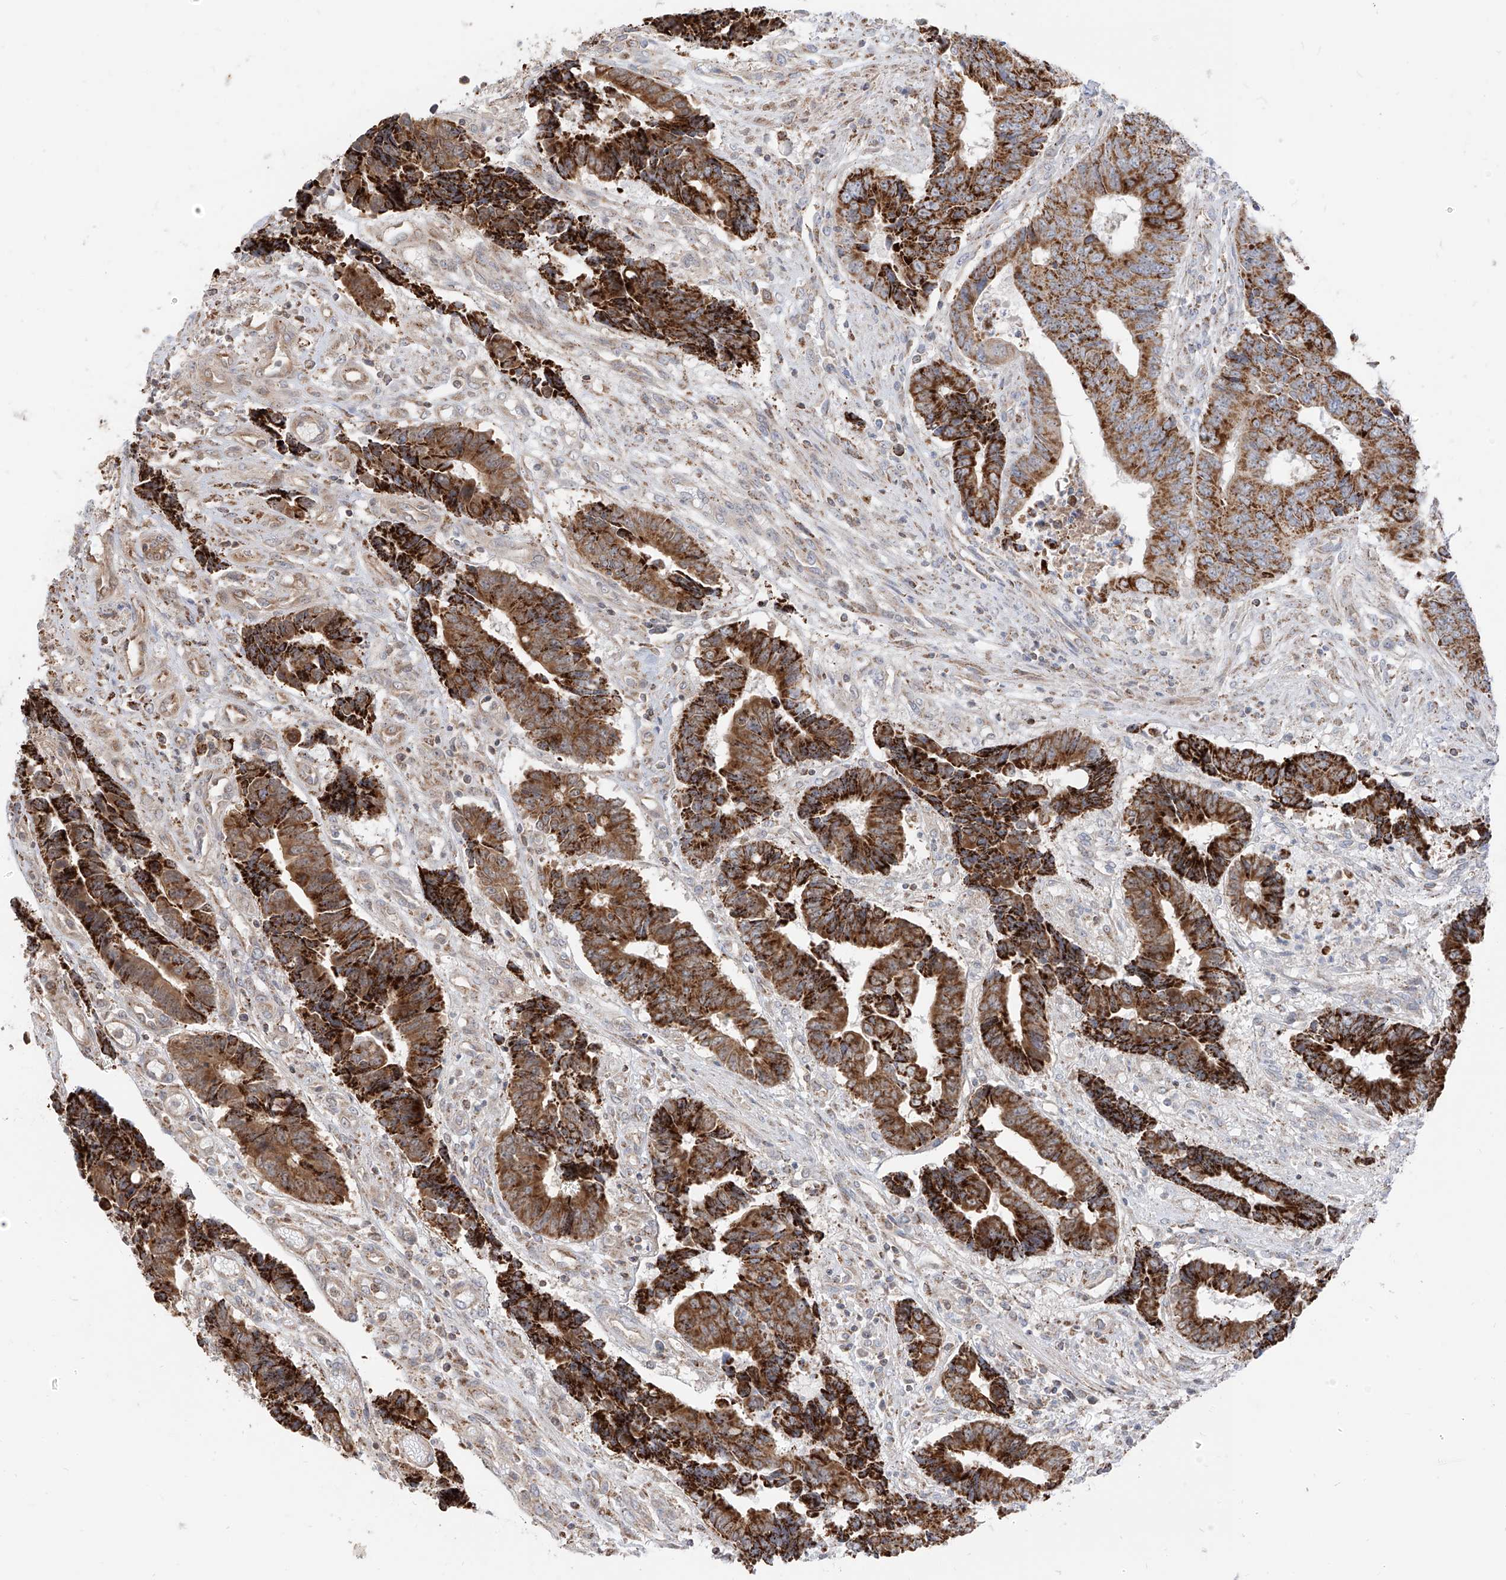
{"staining": {"intensity": "strong", "quantity": ">75%", "location": "cytoplasmic/membranous"}, "tissue": "colorectal cancer", "cell_type": "Tumor cells", "image_type": "cancer", "snomed": [{"axis": "morphology", "description": "Adenocarcinoma, NOS"}, {"axis": "topography", "description": "Rectum"}], "caption": "DAB (3,3'-diaminobenzidine) immunohistochemical staining of human colorectal adenocarcinoma shows strong cytoplasmic/membranous protein staining in approximately >75% of tumor cells. Using DAB (3,3'-diaminobenzidine) (brown) and hematoxylin (blue) stains, captured at high magnification using brightfield microscopy.", "gene": "ETHE1", "patient": {"sex": "male", "age": 84}}